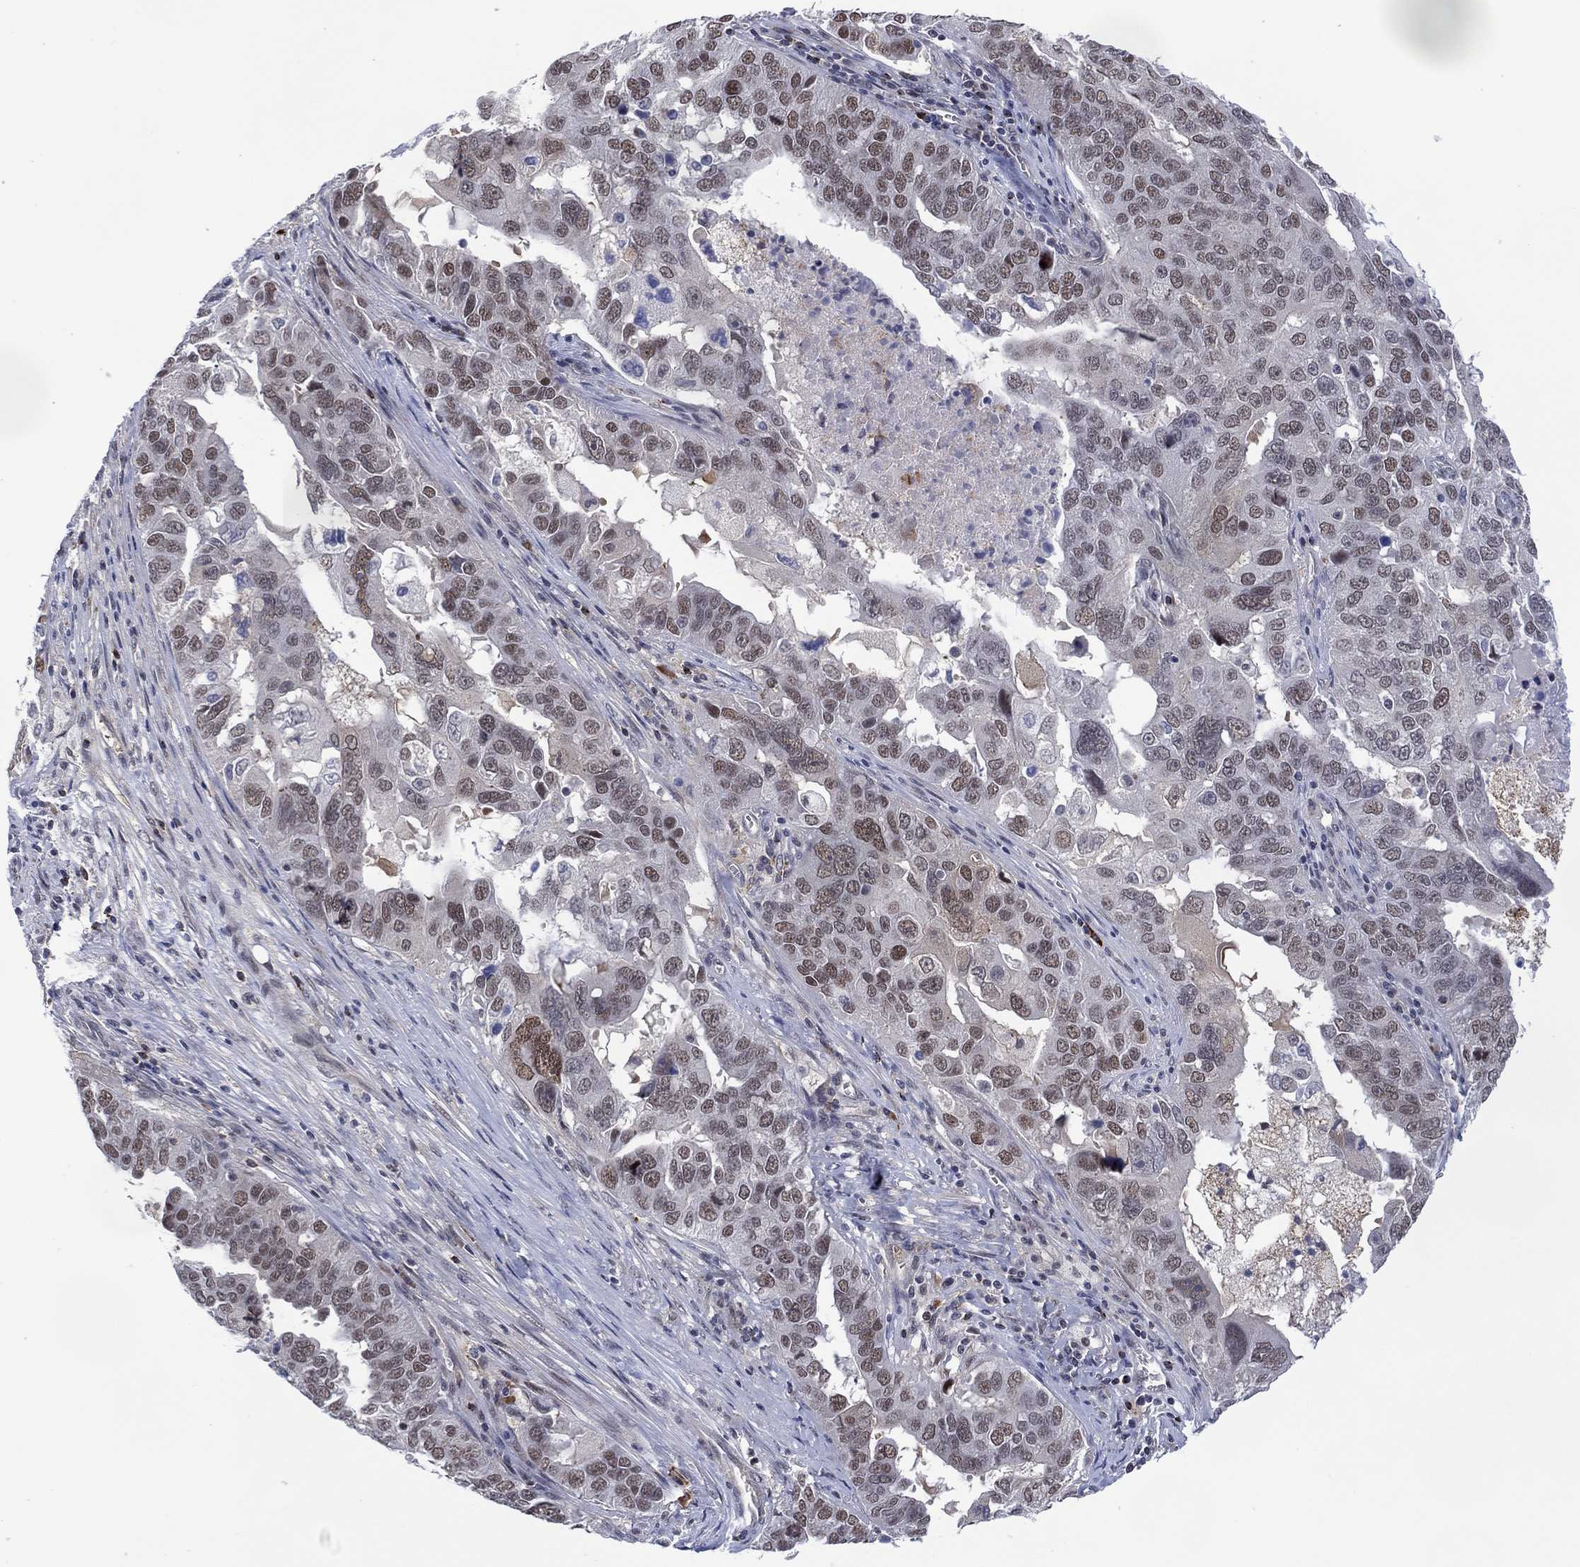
{"staining": {"intensity": "weak", "quantity": "<25%", "location": "nuclear"}, "tissue": "ovarian cancer", "cell_type": "Tumor cells", "image_type": "cancer", "snomed": [{"axis": "morphology", "description": "Carcinoma, endometroid"}, {"axis": "topography", "description": "Soft tissue"}, {"axis": "topography", "description": "Ovary"}], "caption": "Protein analysis of ovarian cancer shows no significant positivity in tumor cells.", "gene": "DPP4", "patient": {"sex": "female", "age": 52}}